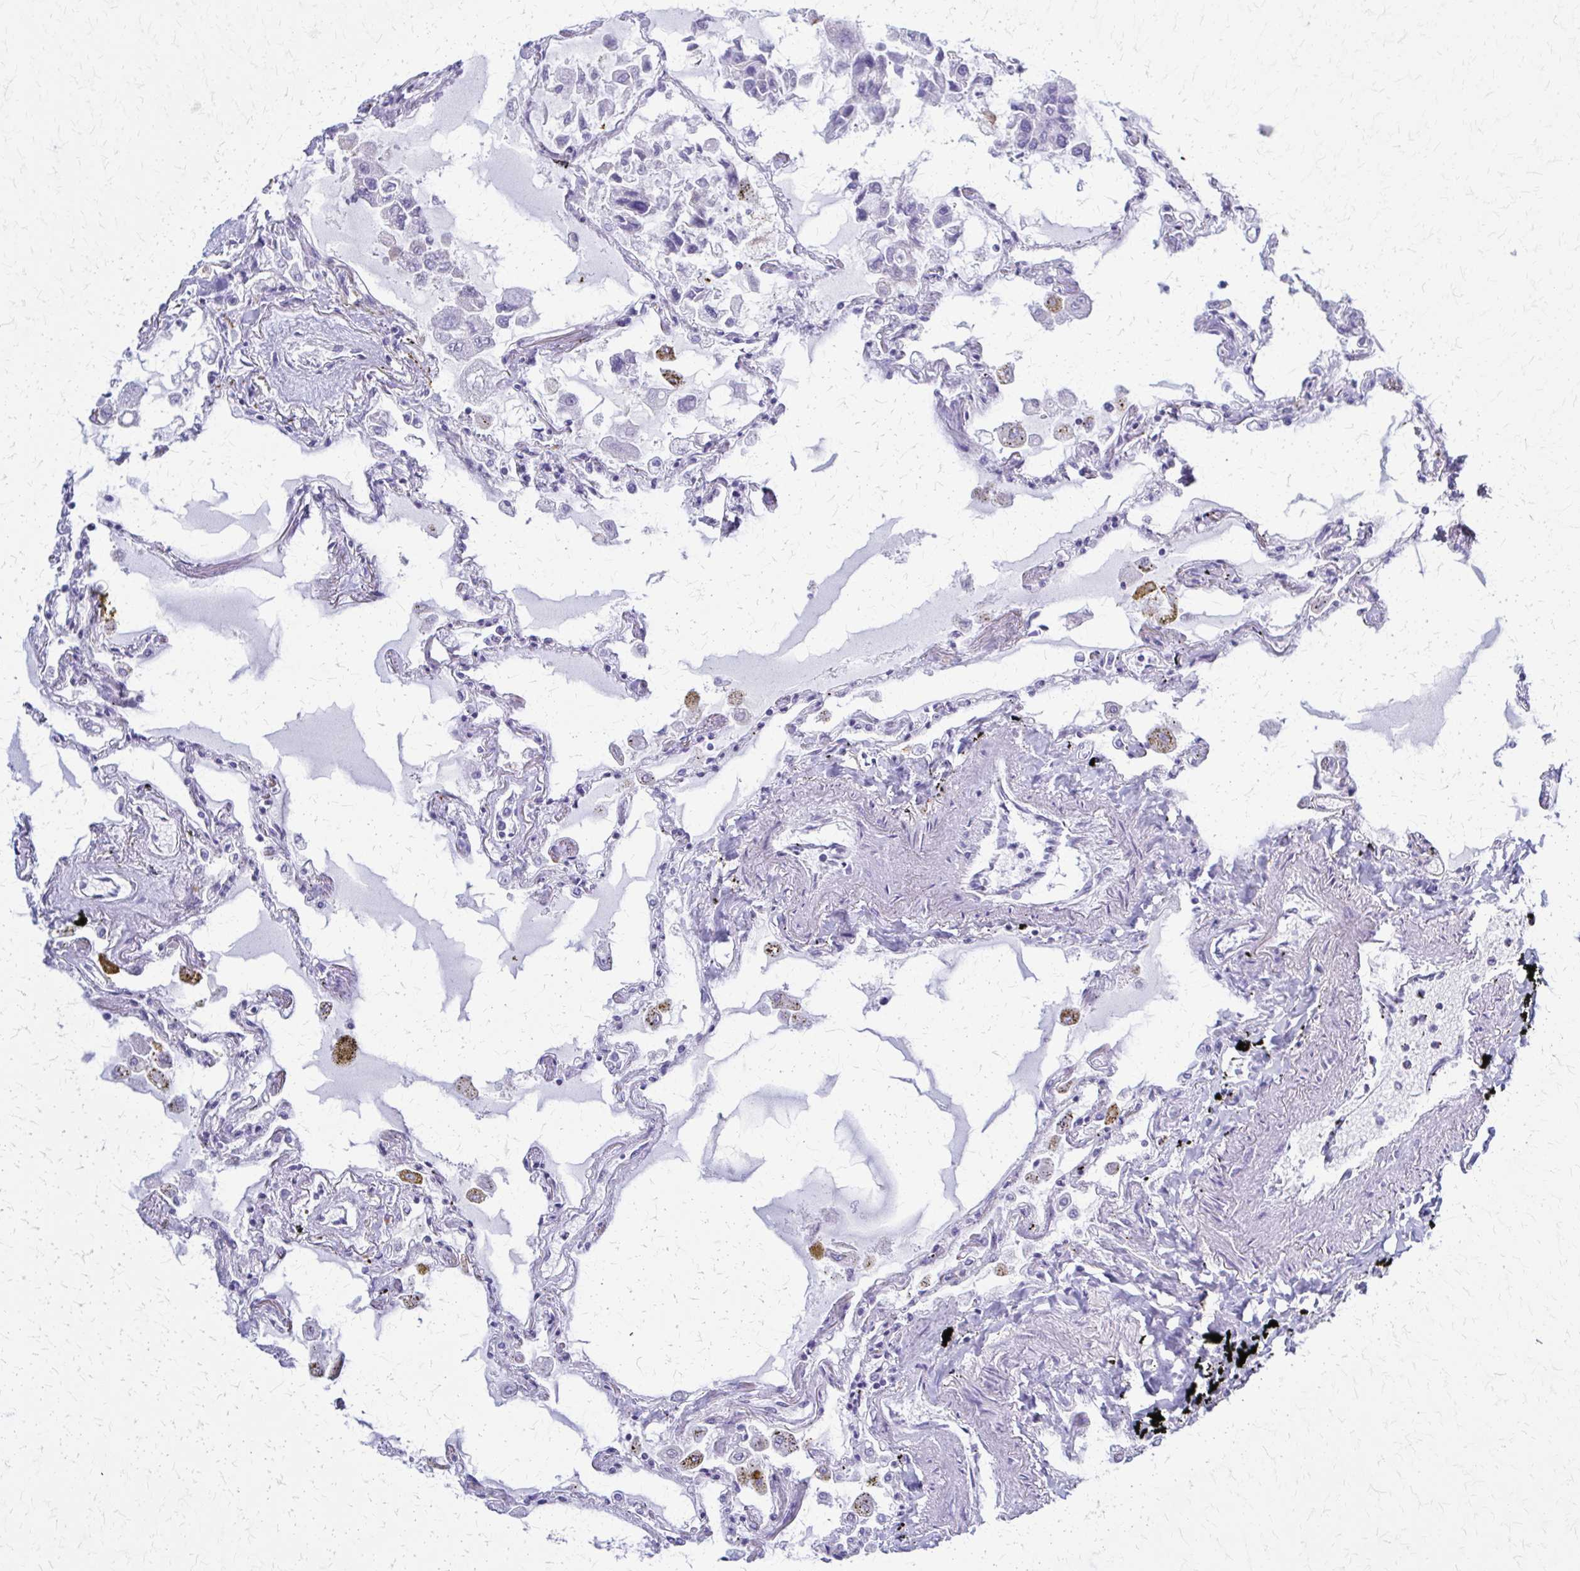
{"staining": {"intensity": "negative", "quantity": "none", "location": "none"}, "tissue": "lung", "cell_type": "Alveolar cells", "image_type": "normal", "snomed": [{"axis": "morphology", "description": "Normal tissue, NOS"}, {"axis": "morphology", "description": "Adenocarcinoma, NOS"}, {"axis": "topography", "description": "Cartilage tissue"}, {"axis": "topography", "description": "Lung"}], "caption": "The IHC histopathology image has no significant expression in alveolar cells of lung.", "gene": "RHOBTB2", "patient": {"sex": "female", "age": 67}}